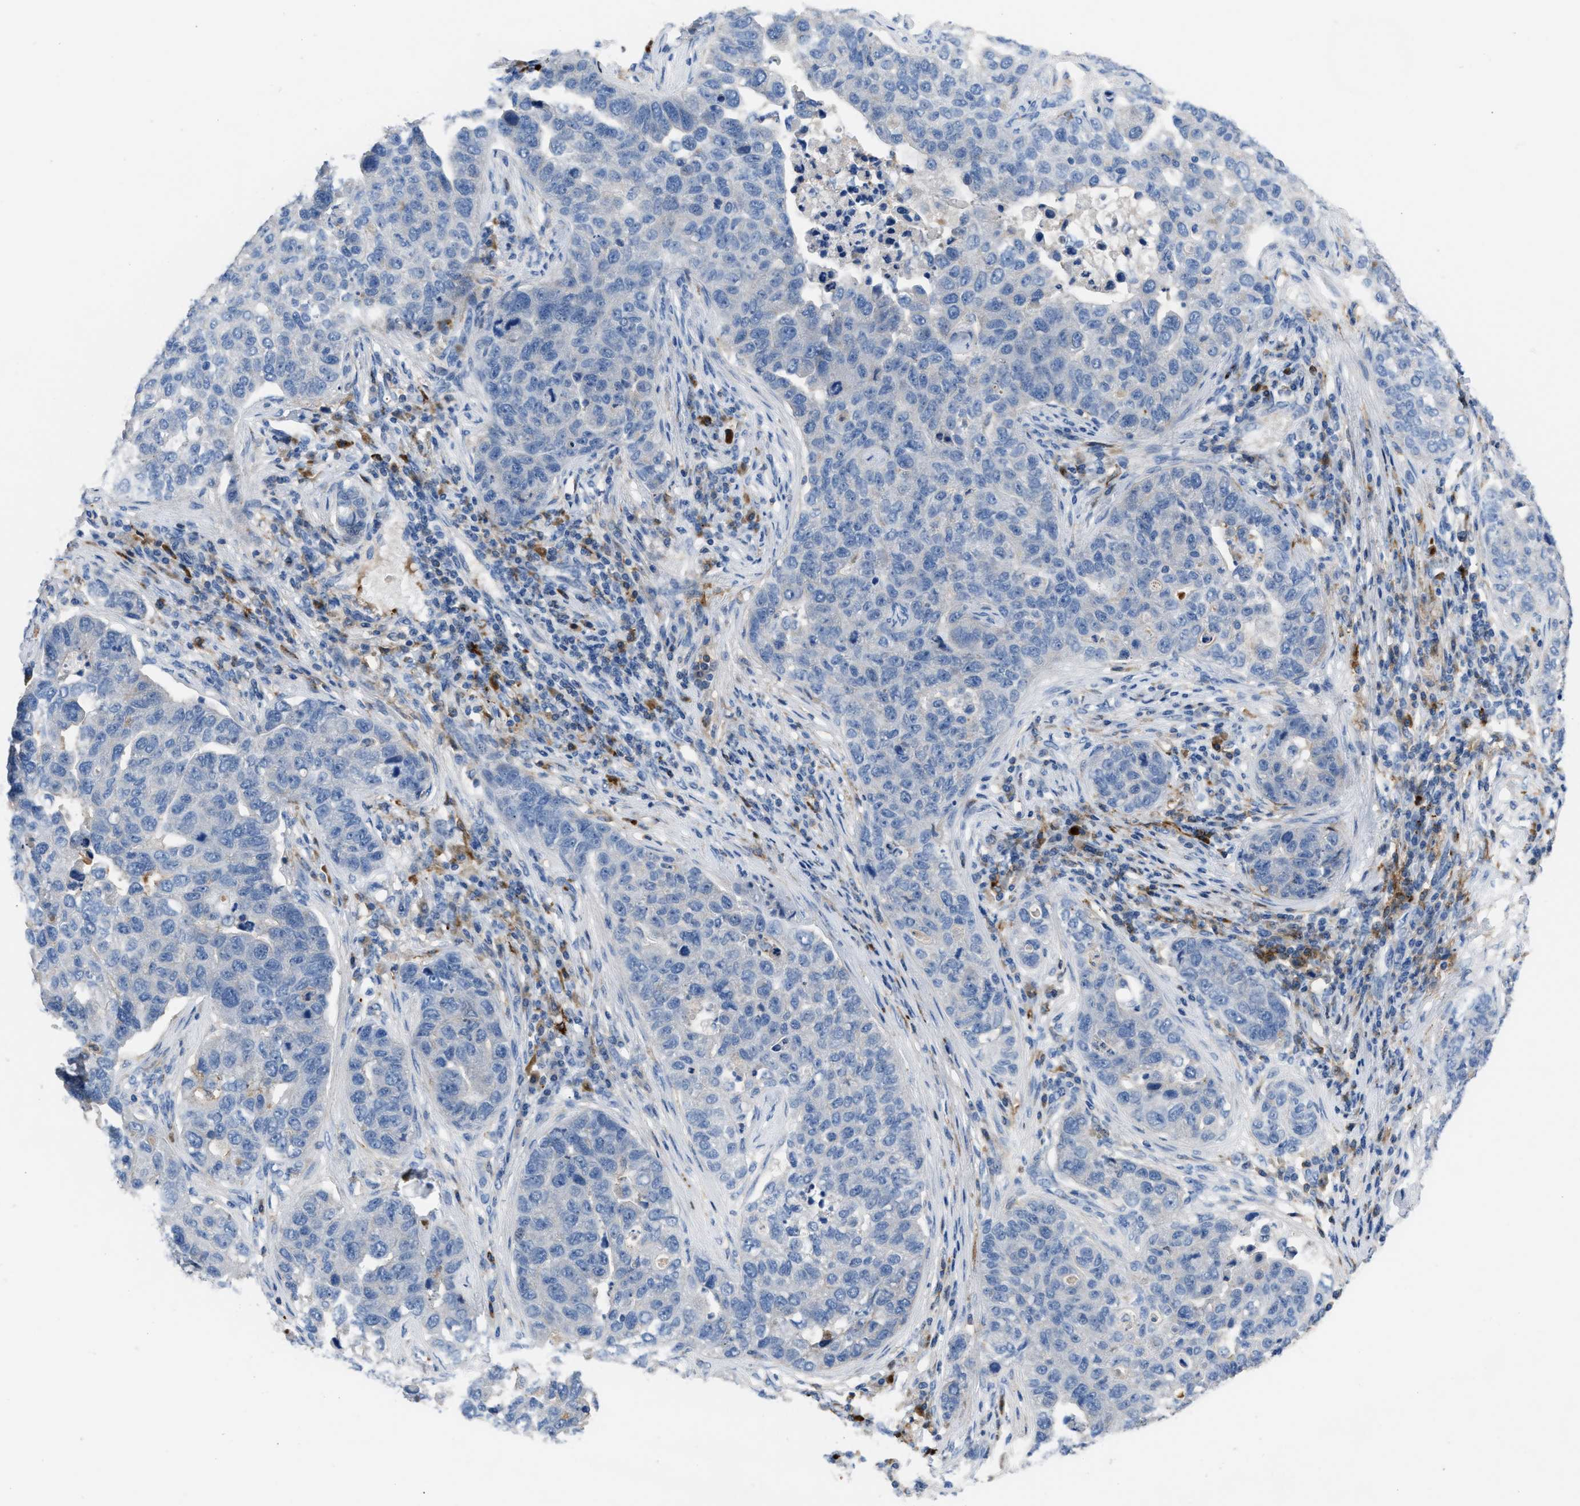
{"staining": {"intensity": "negative", "quantity": "none", "location": "none"}, "tissue": "pancreatic cancer", "cell_type": "Tumor cells", "image_type": "cancer", "snomed": [{"axis": "morphology", "description": "Adenocarcinoma, NOS"}, {"axis": "topography", "description": "Pancreas"}], "caption": "An image of human pancreatic adenocarcinoma is negative for staining in tumor cells.", "gene": "FGF18", "patient": {"sex": "female", "age": 61}}